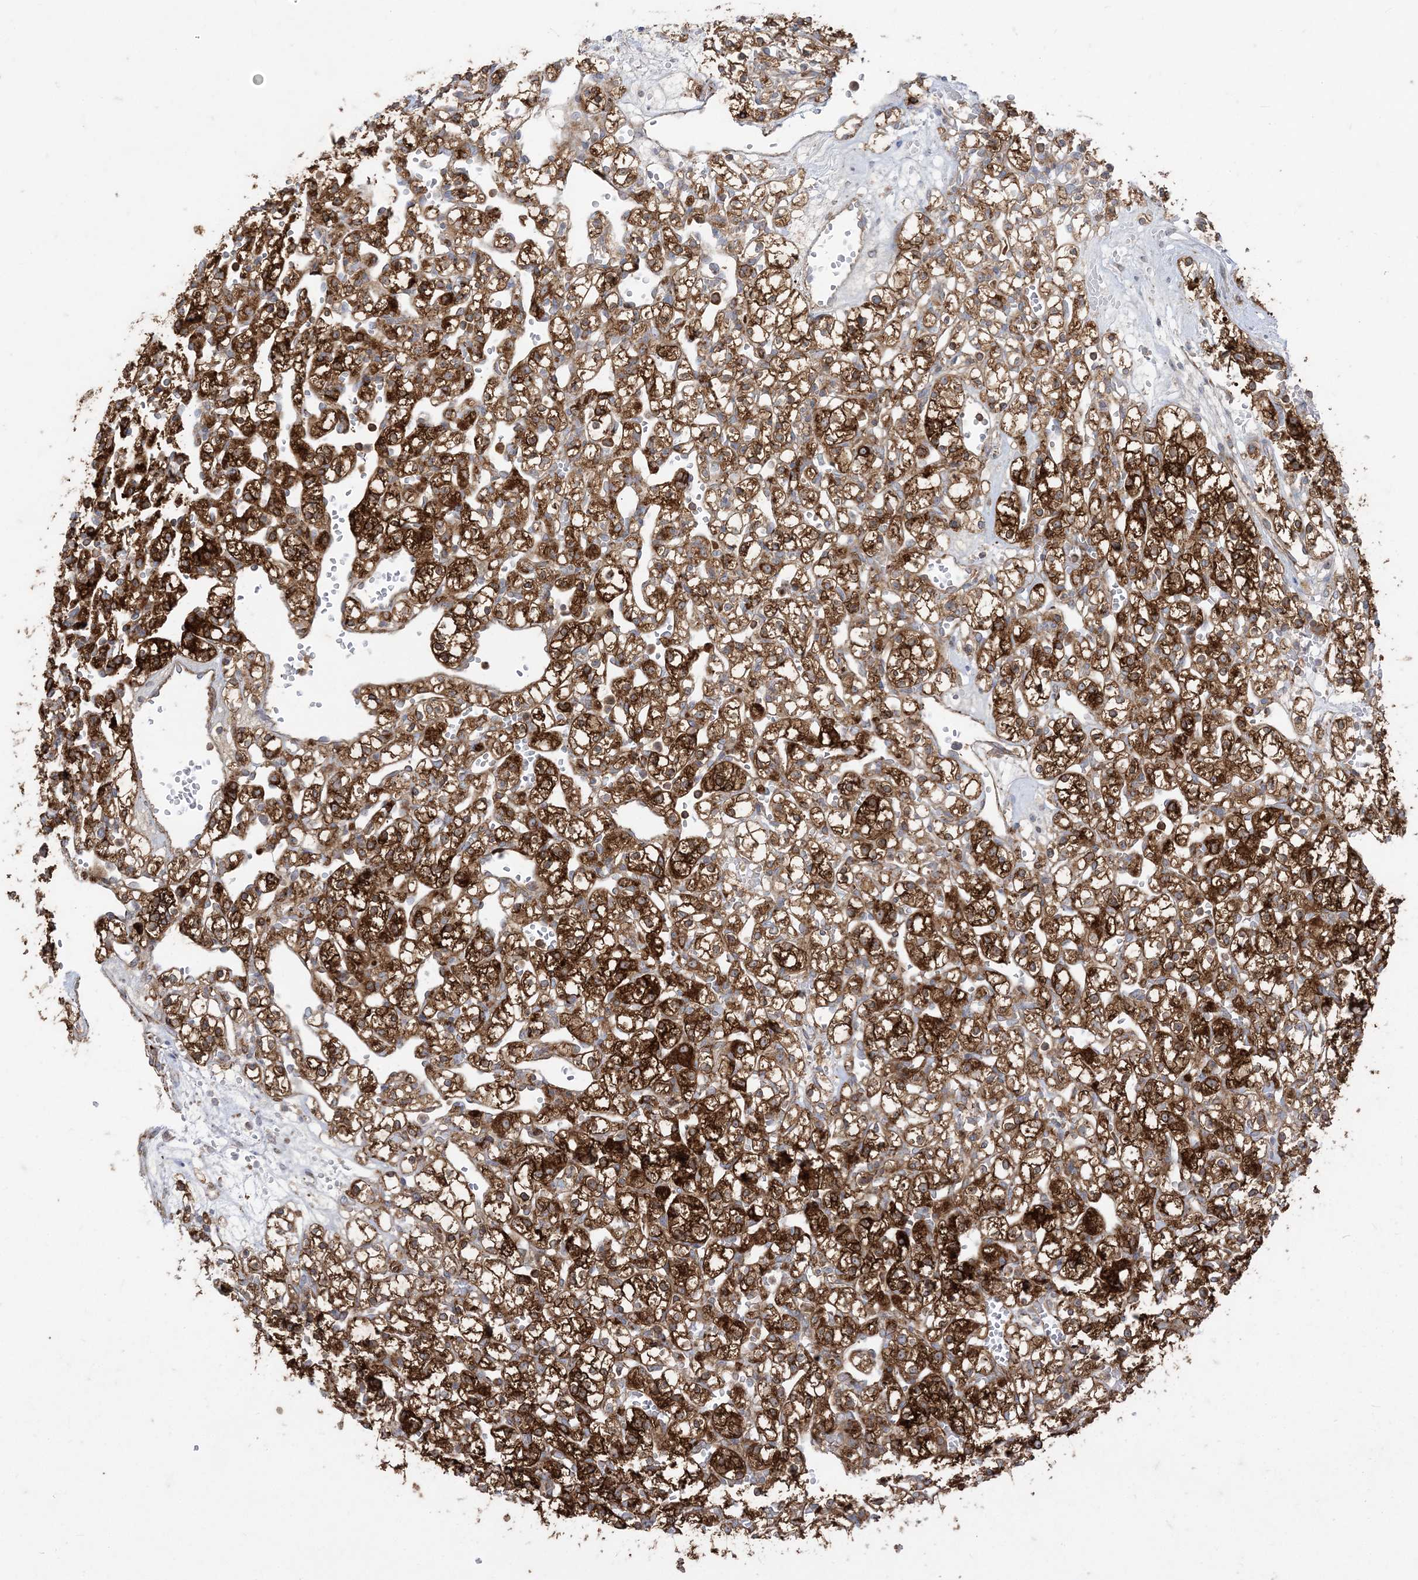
{"staining": {"intensity": "strong", "quantity": ">75%", "location": "cytoplasmic/membranous"}, "tissue": "renal cancer", "cell_type": "Tumor cells", "image_type": "cancer", "snomed": [{"axis": "morphology", "description": "Adenocarcinoma, NOS"}, {"axis": "topography", "description": "Kidney"}], "caption": "IHC micrograph of human adenocarcinoma (renal) stained for a protein (brown), which shows high levels of strong cytoplasmic/membranous positivity in approximately >75% of tumor cells.", "gene": "DERL3", "patient": {"sex": "female", "age": 59}}